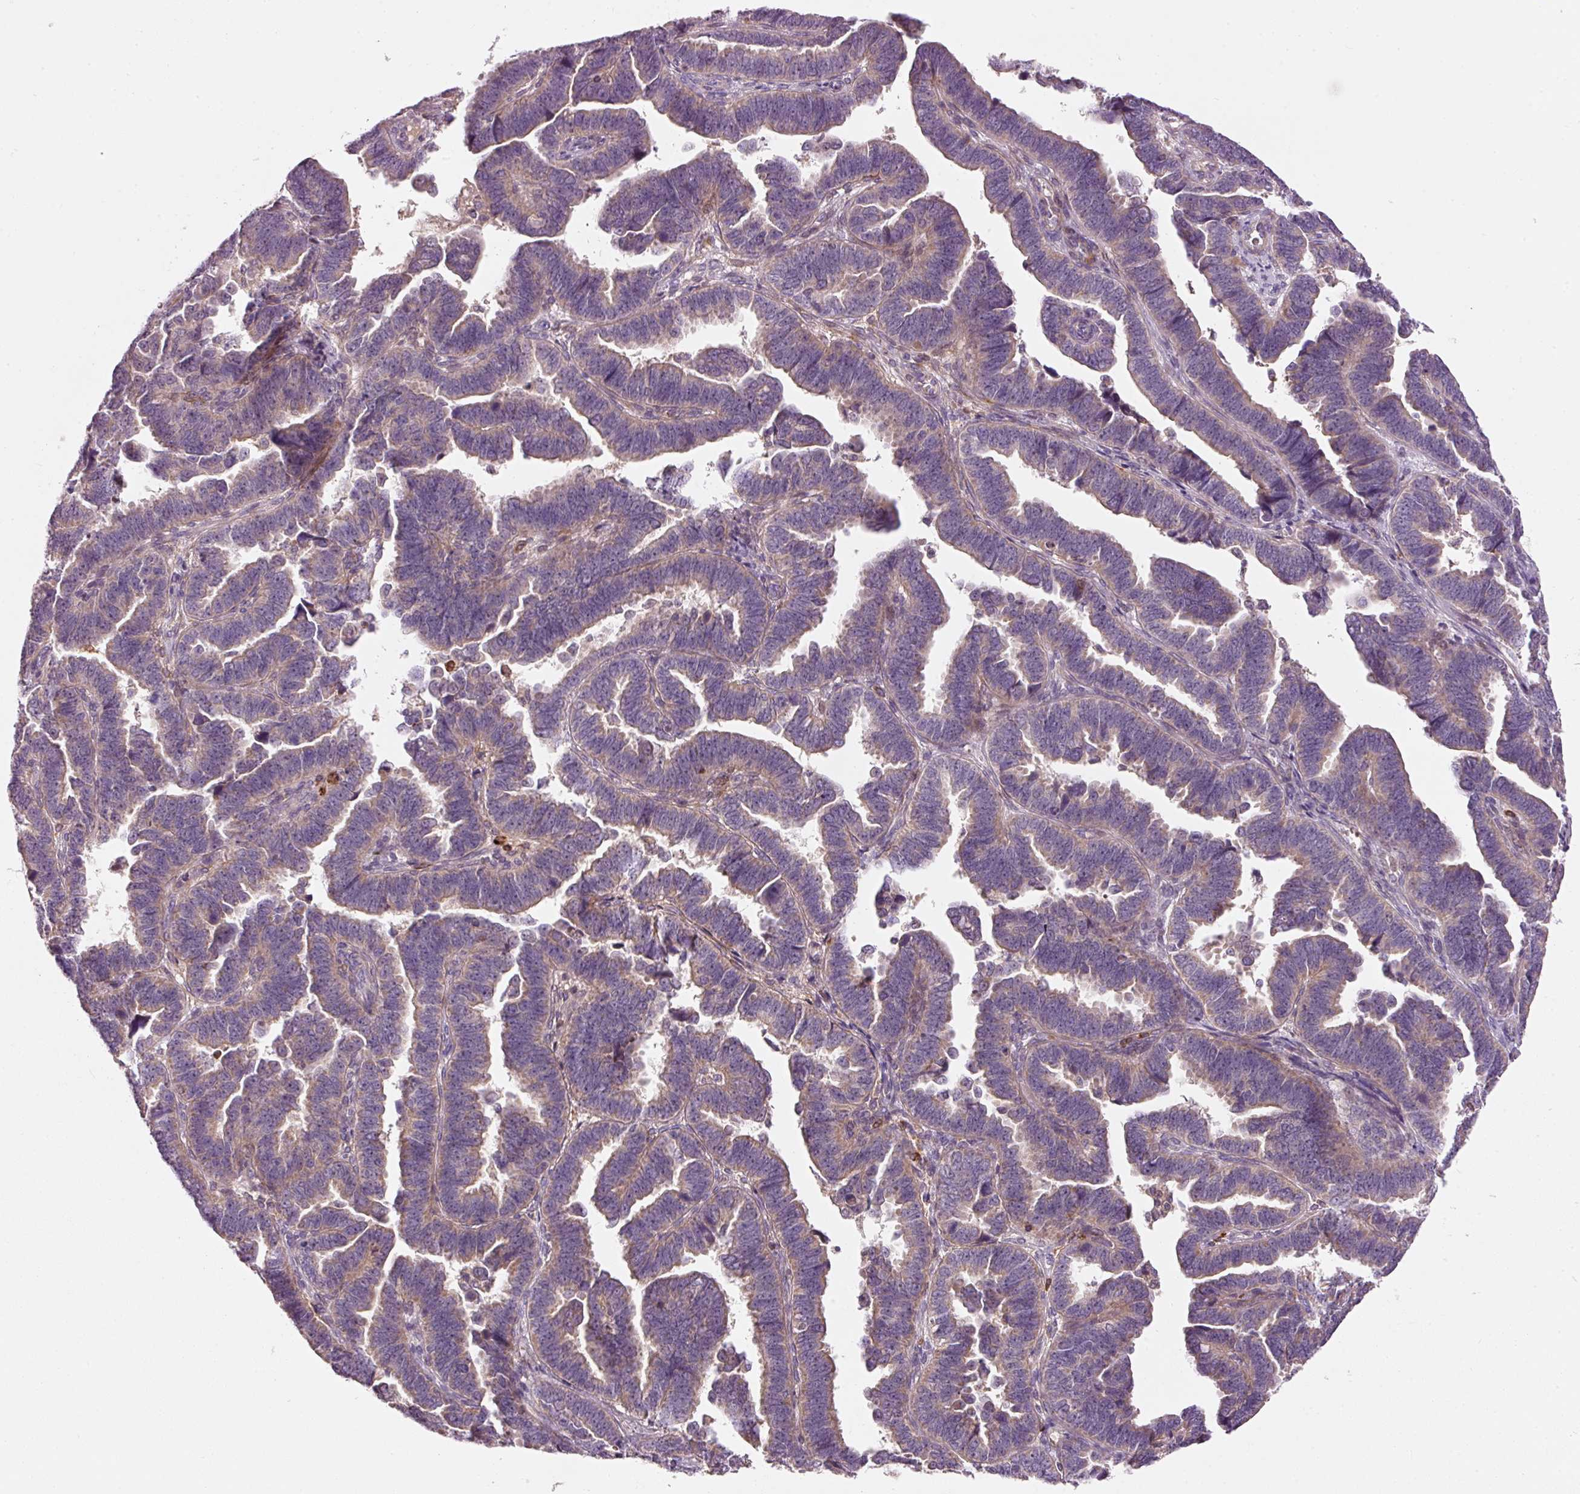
{"staining": {"intensity": "negative", "quantity": "none", "location": "none"}, "tissue": "endometrial cancer", "cell_type": "Tumor cells", "image_type": "cancer", "snomed": [{"axis": "morphology", "description": "Adenocarcinoma, NOS"}, {"axis": "topography", "description": "Endometrium"}], "caption": "Immunohistochemical staining of human endometrial adenocarcinoma displays no significant positivity in tumor cells. (Stains: DAB IHC with hematoxylin counter stain, Microscopy: brightfield microscopy at high magnification).", "gene": "KLHL21", "patient": {"sex": "female", "age": 75}}